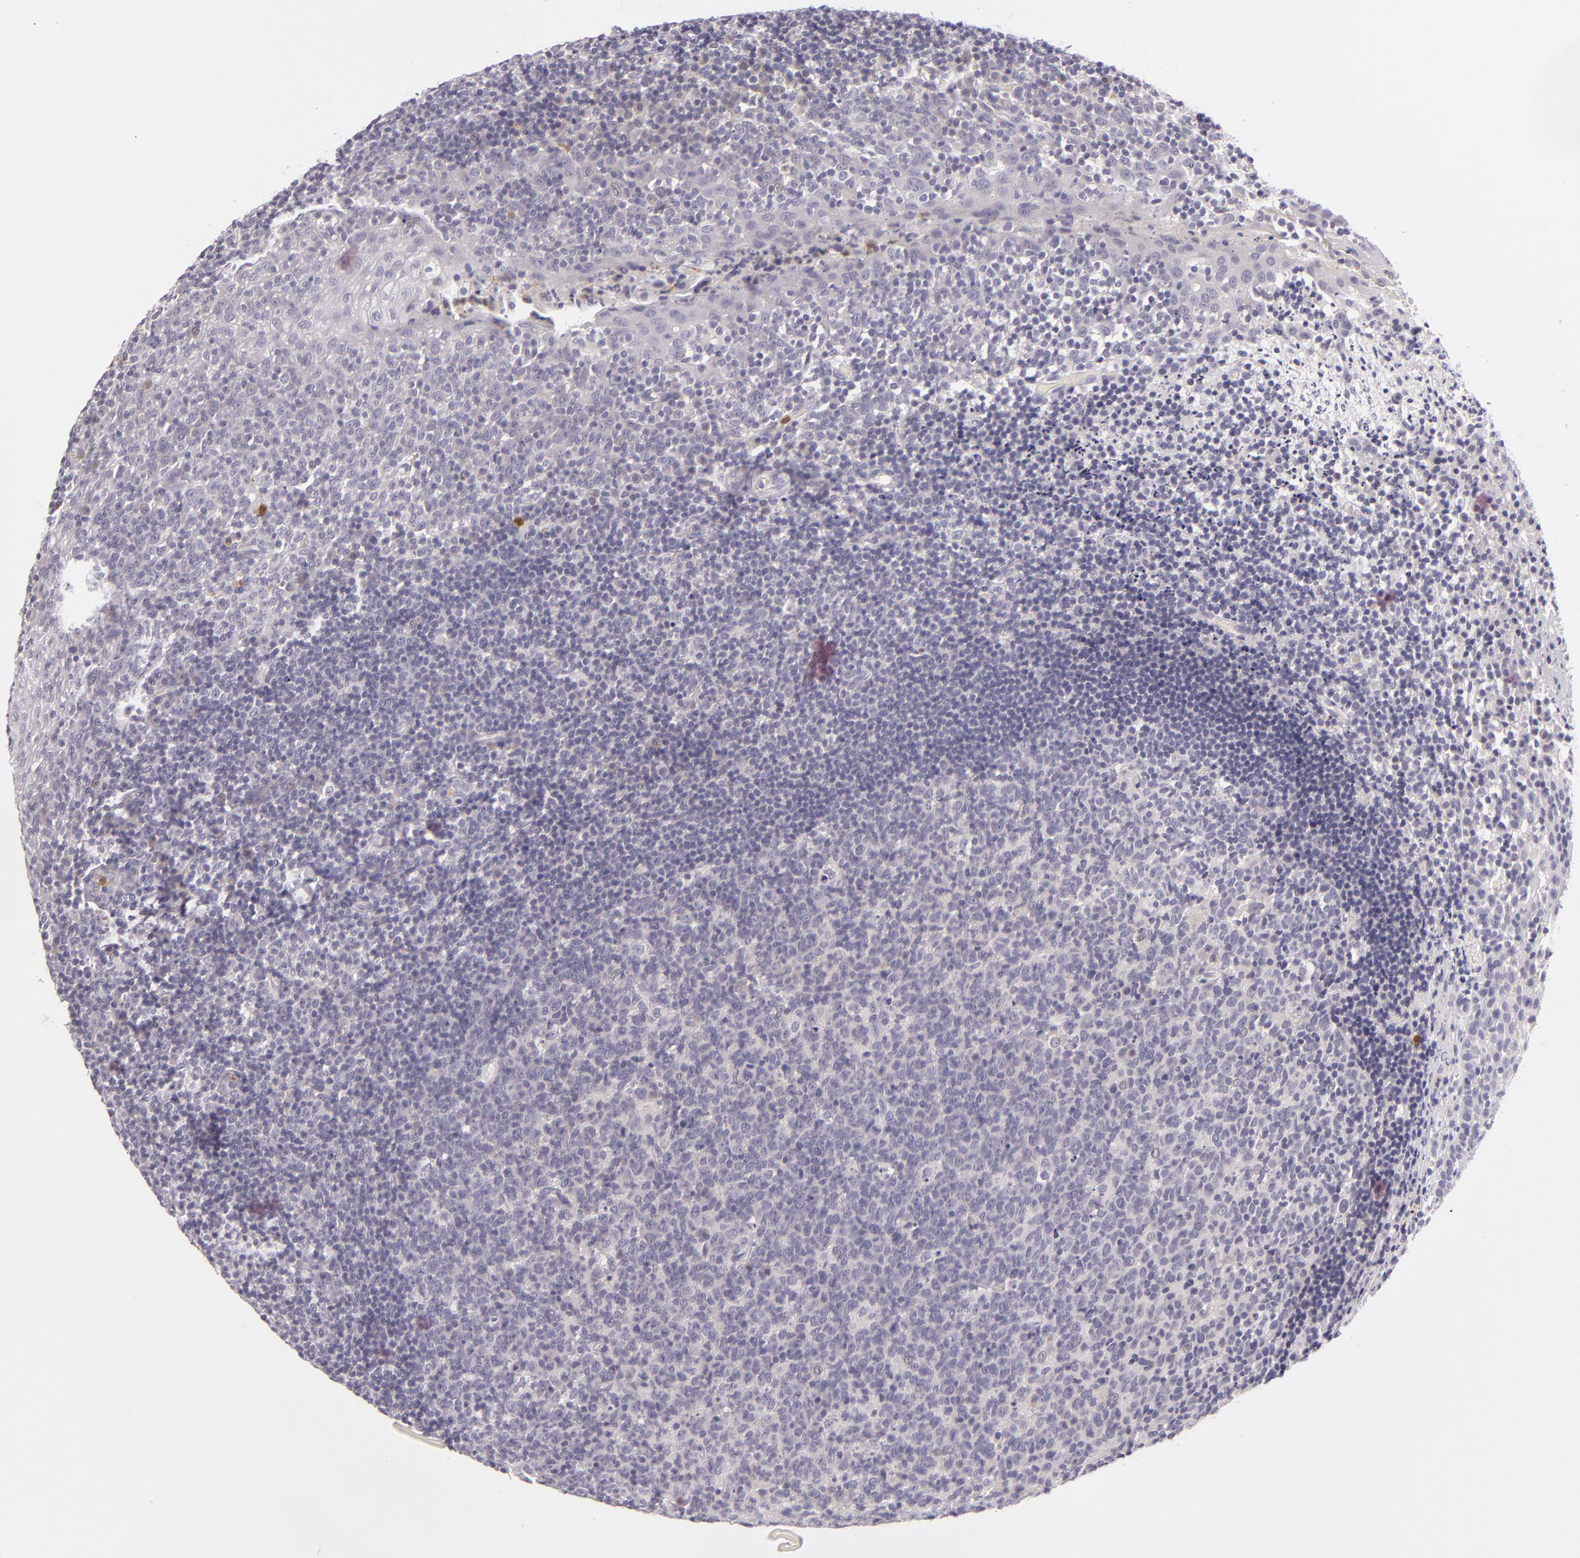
{"staining": {"intensity": "negative", "quantity": "none", "location": "none"}, "tissue": "tonsil", "cell_type": "Germinal center cells", "image_type": "normal", "snomed": [{"axis": "morphology", "description": "Normal tissue, NOS"}, {"axis": "topography", "description": "Tonsil"}], "caption": "Immunohistochemistry (IHC) of unremarkable tonsil exhibits no staining in germinal center cells.", "gene": "FAM181A", "patient": {"sex": "male", "age": 6}}